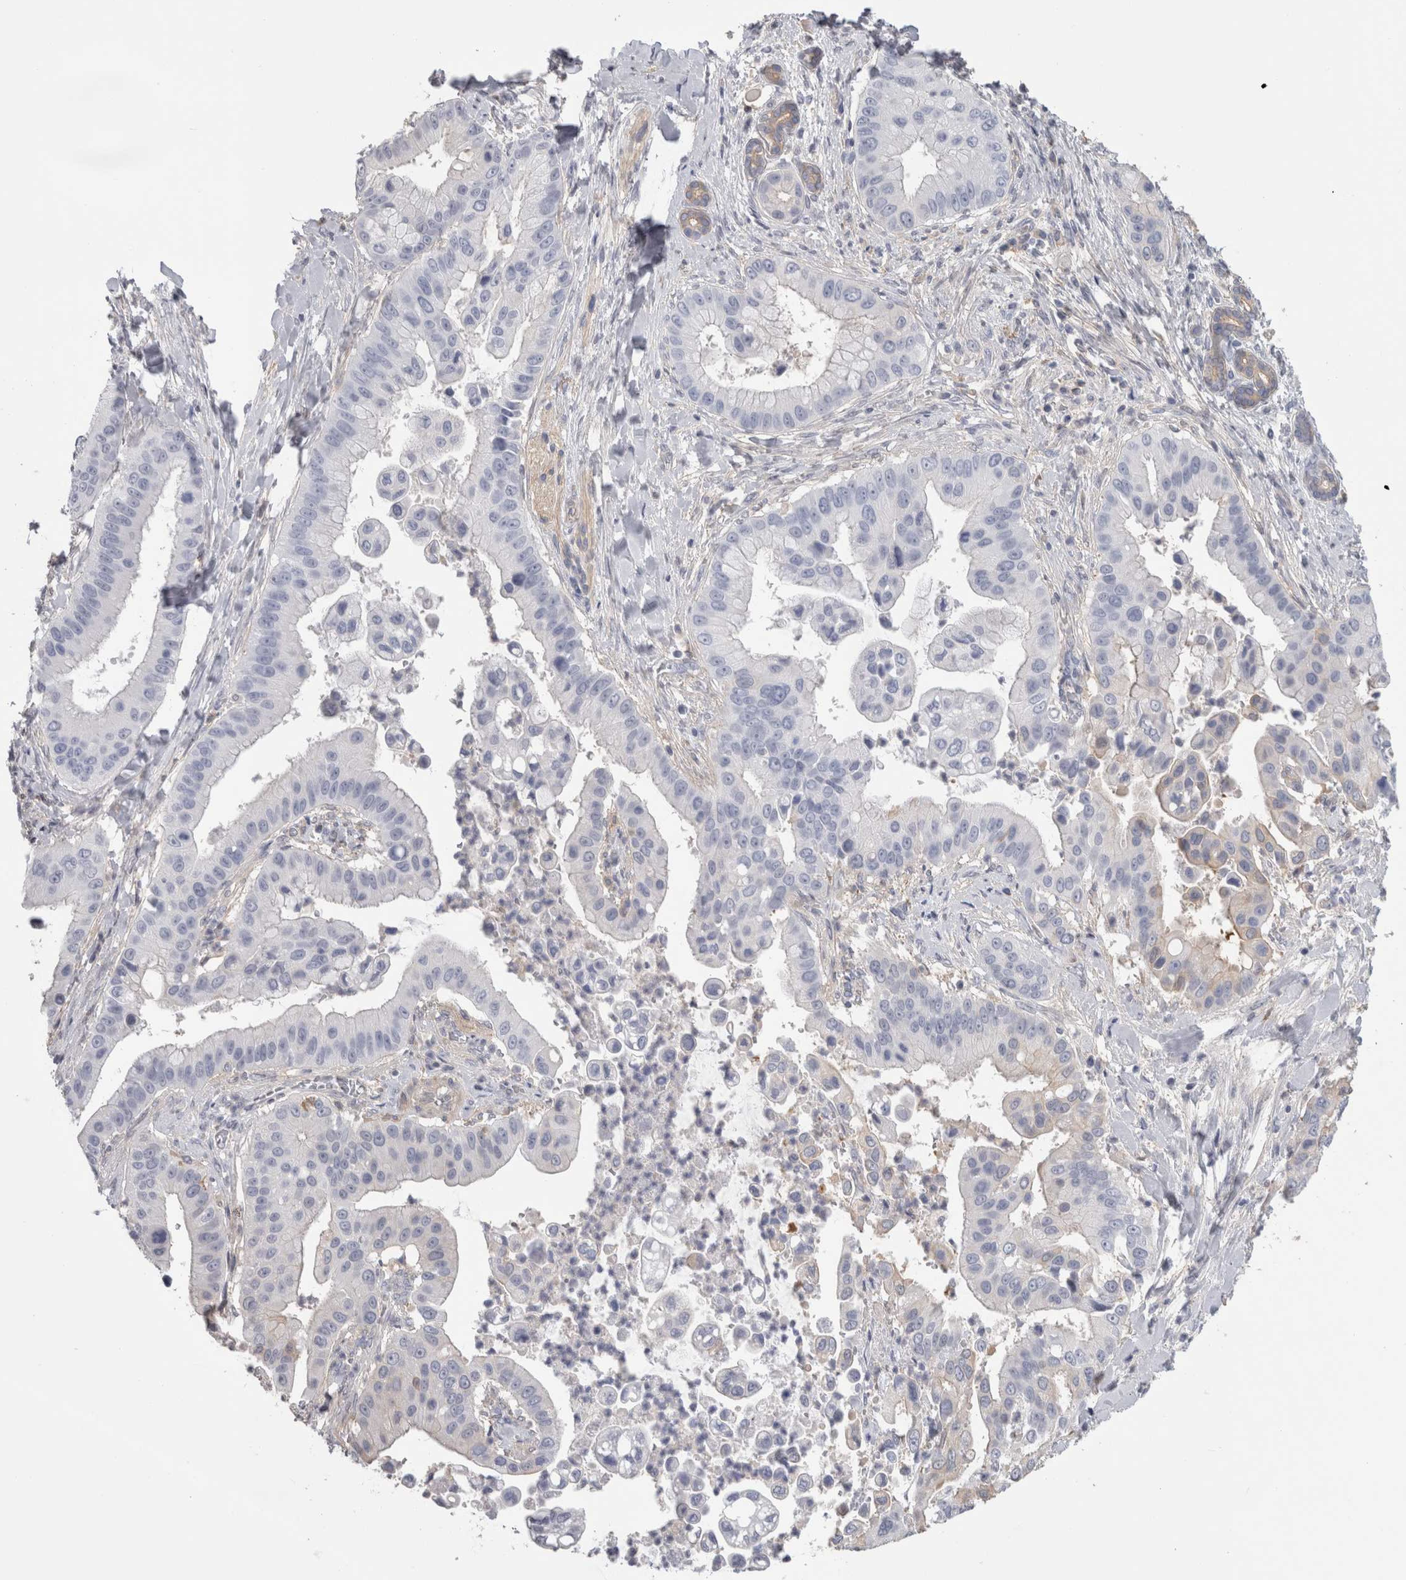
{"staining": {"intensity": "negative", "quantity": "none", "location": "none"}, "tissue": "liver cancer", "cell_type": "Tumor cells", "image_type": "cancer", "snomed": [{"axis": "morphology", "description": "Cholangiocarcinoma"}, {"axis": "topography", "description": "Liver"}], "caption": "Immunohistochemistry (IHC) micrograph of liver cancer (cholangiocarcinoma) stained for a protein (brown), which exhibits no expression in tumor cells.", "gene": "SCRN1", "patient": {"sex": "female", "age": 54}}